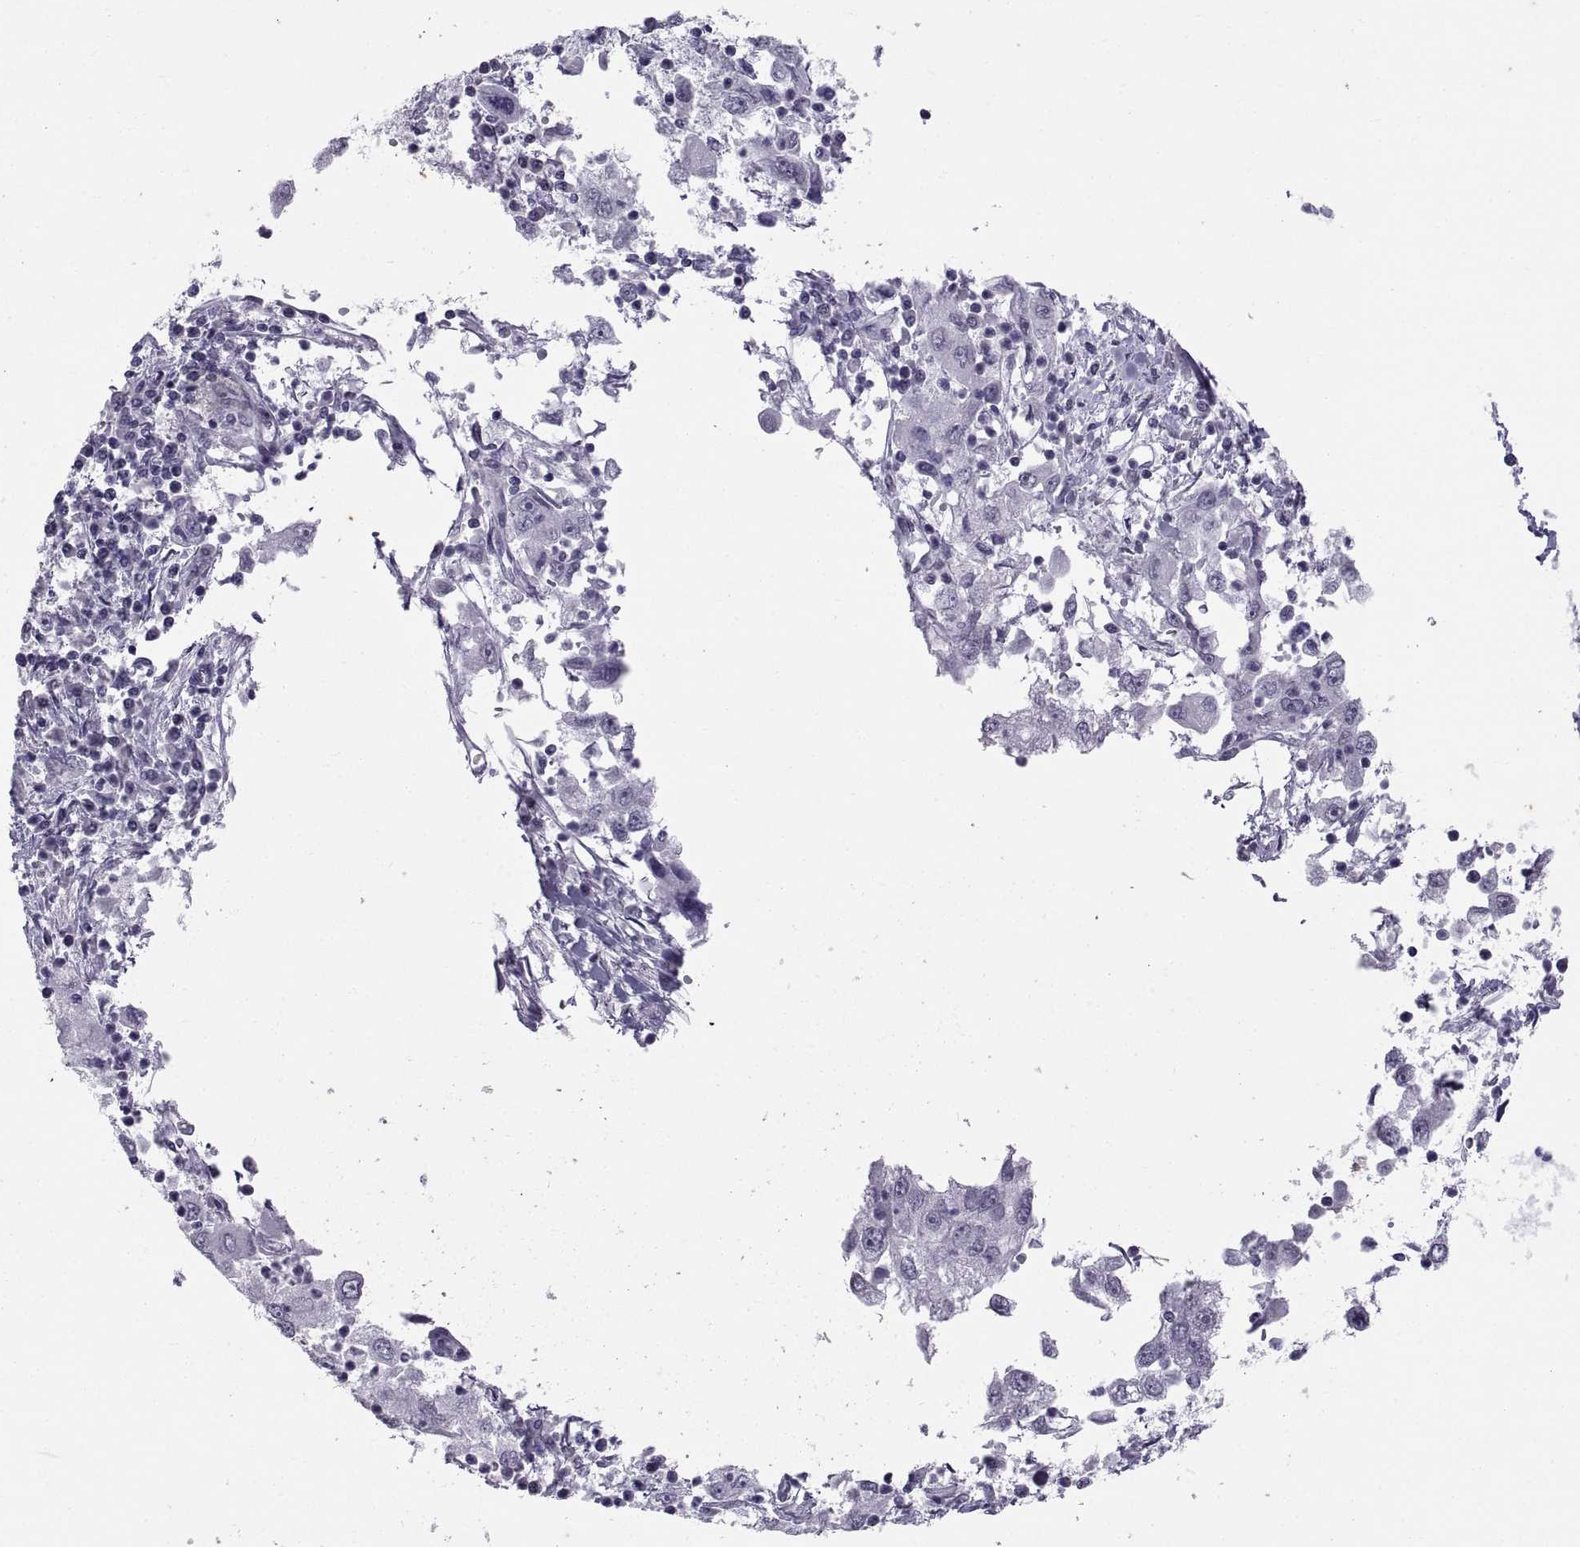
{"staining": {"intensity": "negative", "quantity": "none", "location": "none"}, "tissue": "cervical cancer", "cell_type": "Tumor cells", "image_type": "cancer", "snomed": [{"axis": "morphology", "description": "Squamous cell carcinoma, NOS"}, {"axis": "topography", "description": "Cervix"}], "caption": "Immunohistochemical staining of human squamous cell carcinoma (cervical) displays no significant positivity in tumor cells.", "gene": "KRT77", "patient": {"sex": "female", "age": 36}}